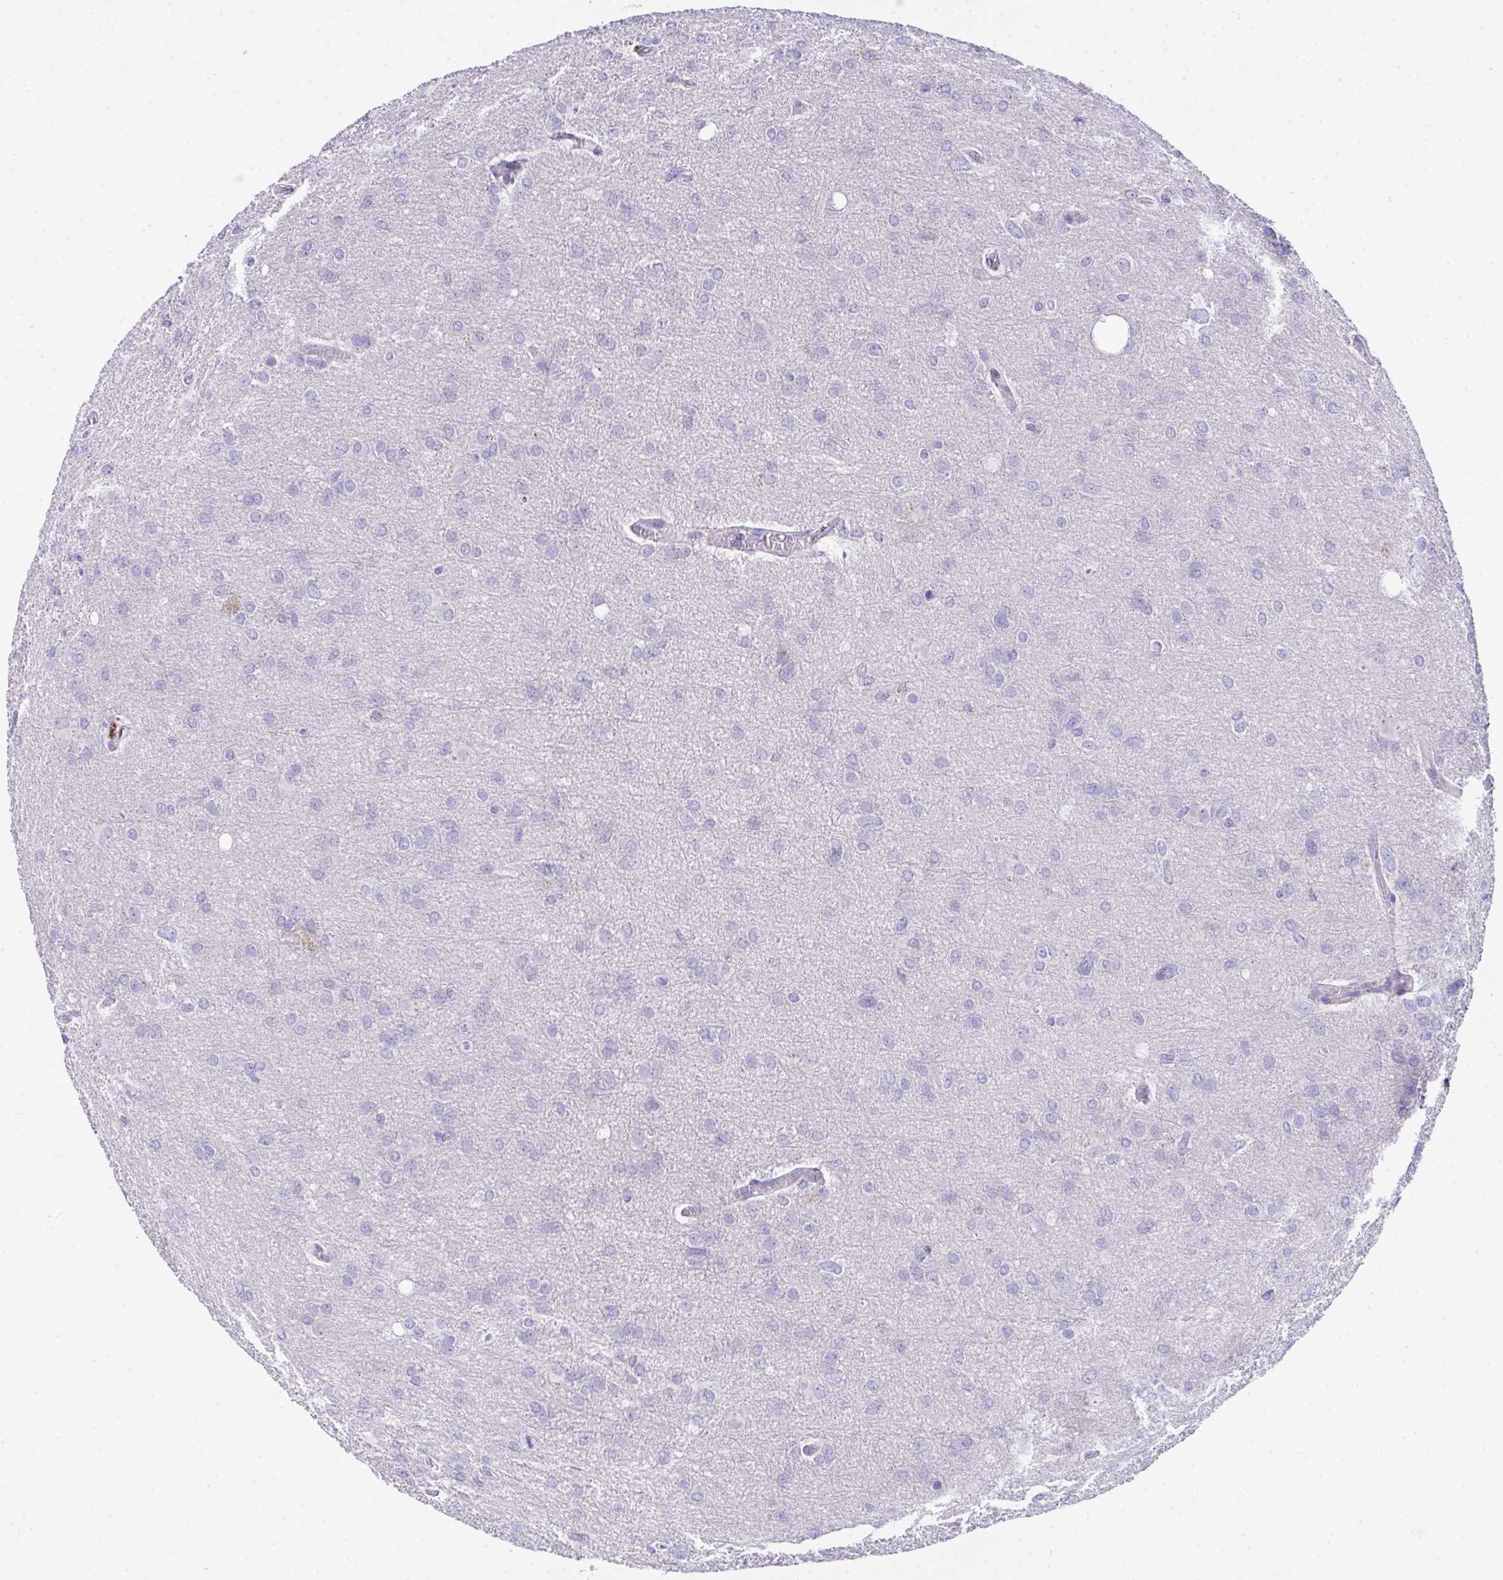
{"staining": {"intensity": "negative", "quantity": "none", "location": "none"}, "tissue": "glioma", "cell_type": "Tumor cells", "image_type": "cancer", "snomed": [{"axis": "morphology", "description": "Glioma, malignant, High grade"}, {"axis": "topography", "description": "Brain"}], "caption": "There is no significant expression in tumor cells of glioma. The staining is performed using DAB (3,3'-diaminobenzidine) brown chromogen with nuclei counter-stained in using hematoxylin.", "gene": "COA5", "patient": {"sex": "male", "age": 53}}